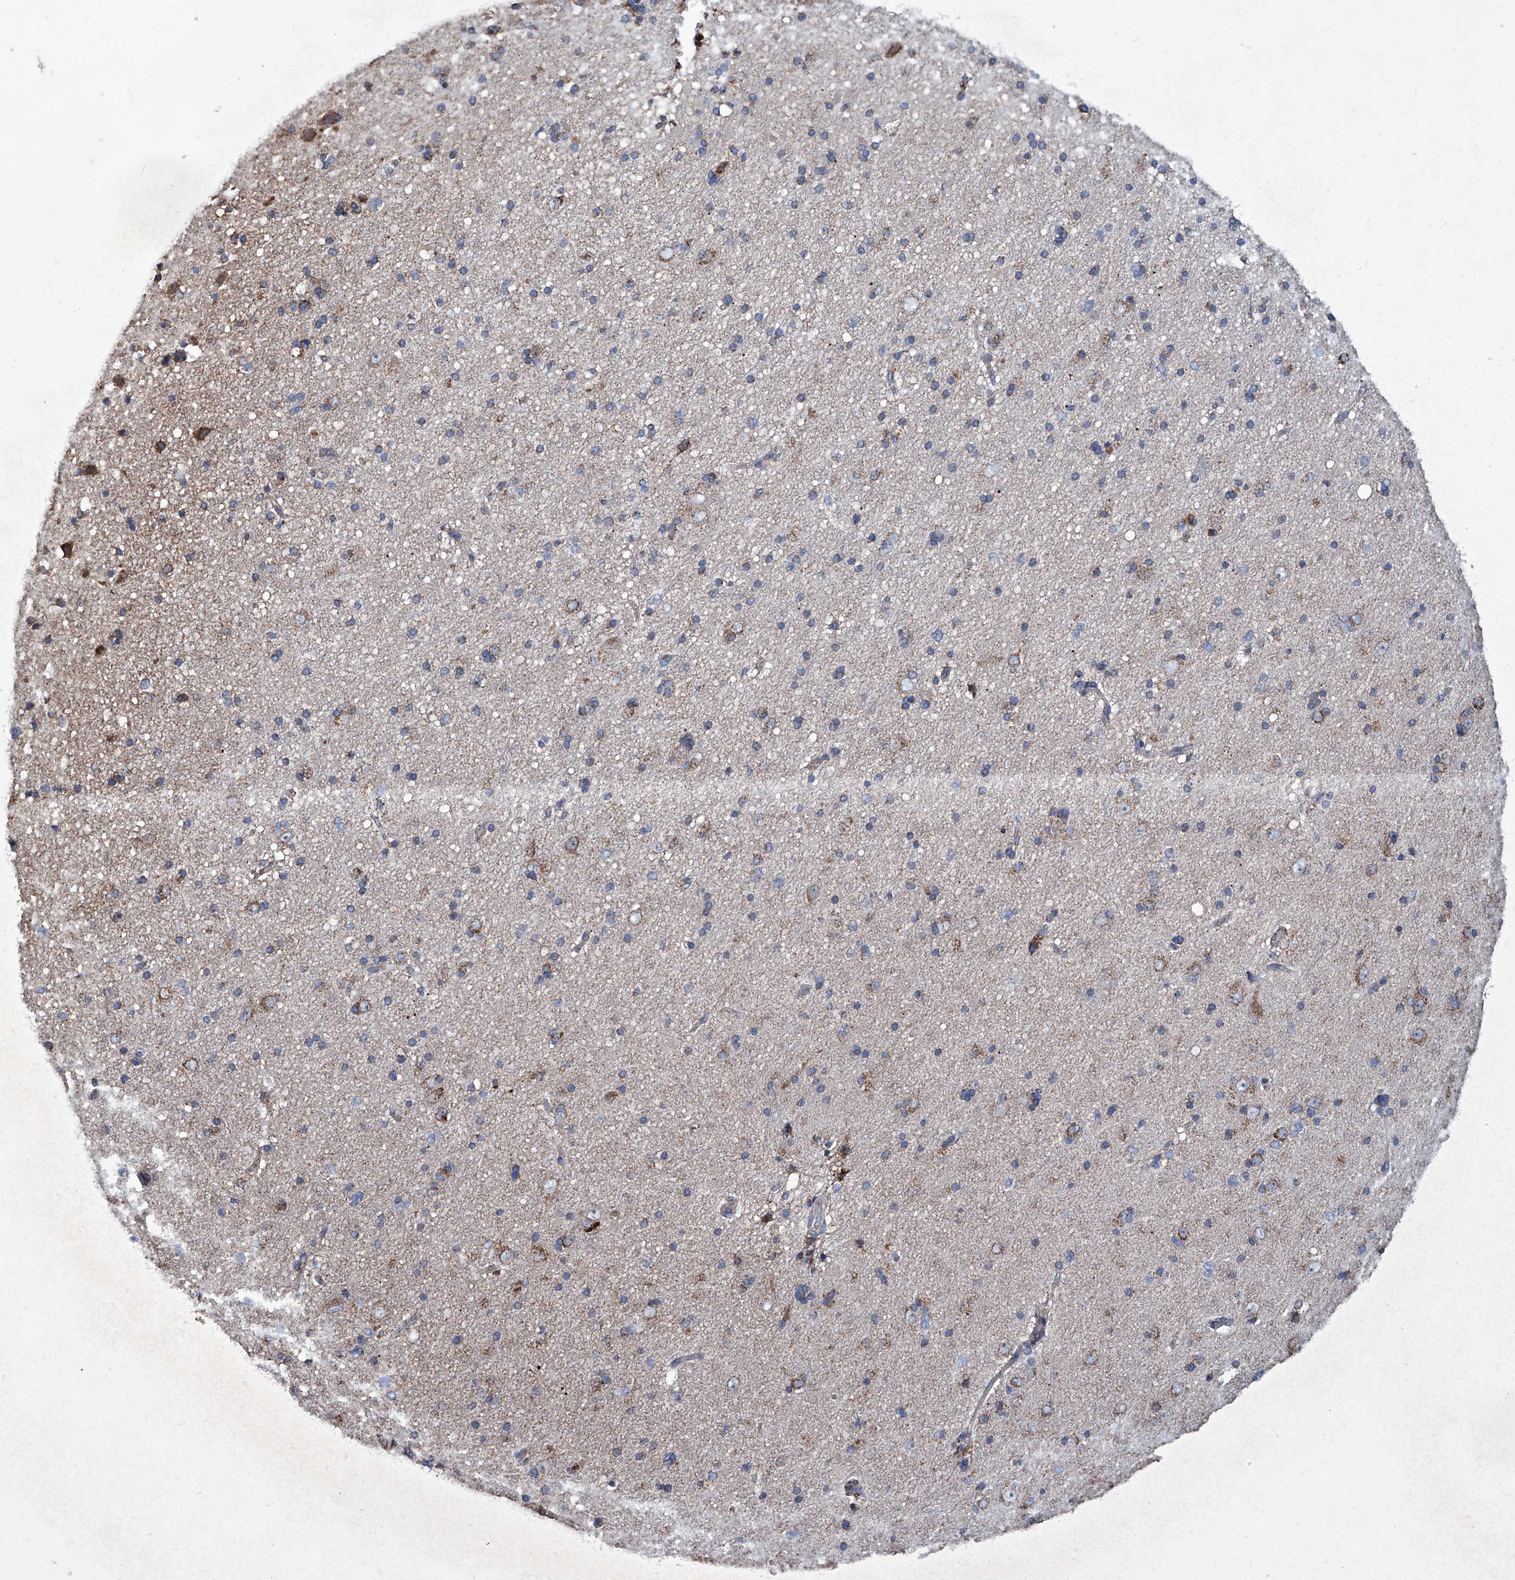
{"staining": {"intensity": "weak", "quantity": "25%-75%", "location": "cytoplasmic/membranous"}, "tissue": "cerebral cortex", "cell_type": "Endothelial cells", "image_type": "normal", "snomed": [{"axis": "morphology", "description": "Normal tissue, NOS"}, {"axis": "topography", "description": "Cerebral cortex"}], "caption": "Normal cerebral cortex was stained to show a protein in brown. There is low levels of weak cytoplasmic/membranous staining in about 25%-75% of endothelial cells. (Stains: DAB (3,3'-diaminobenzidine) in brown, nuclei in blue, Microscopy: brightfield microscopy at high magnification).", "gene": "NHS", "patient": {"sex": "male", "age": 34}}